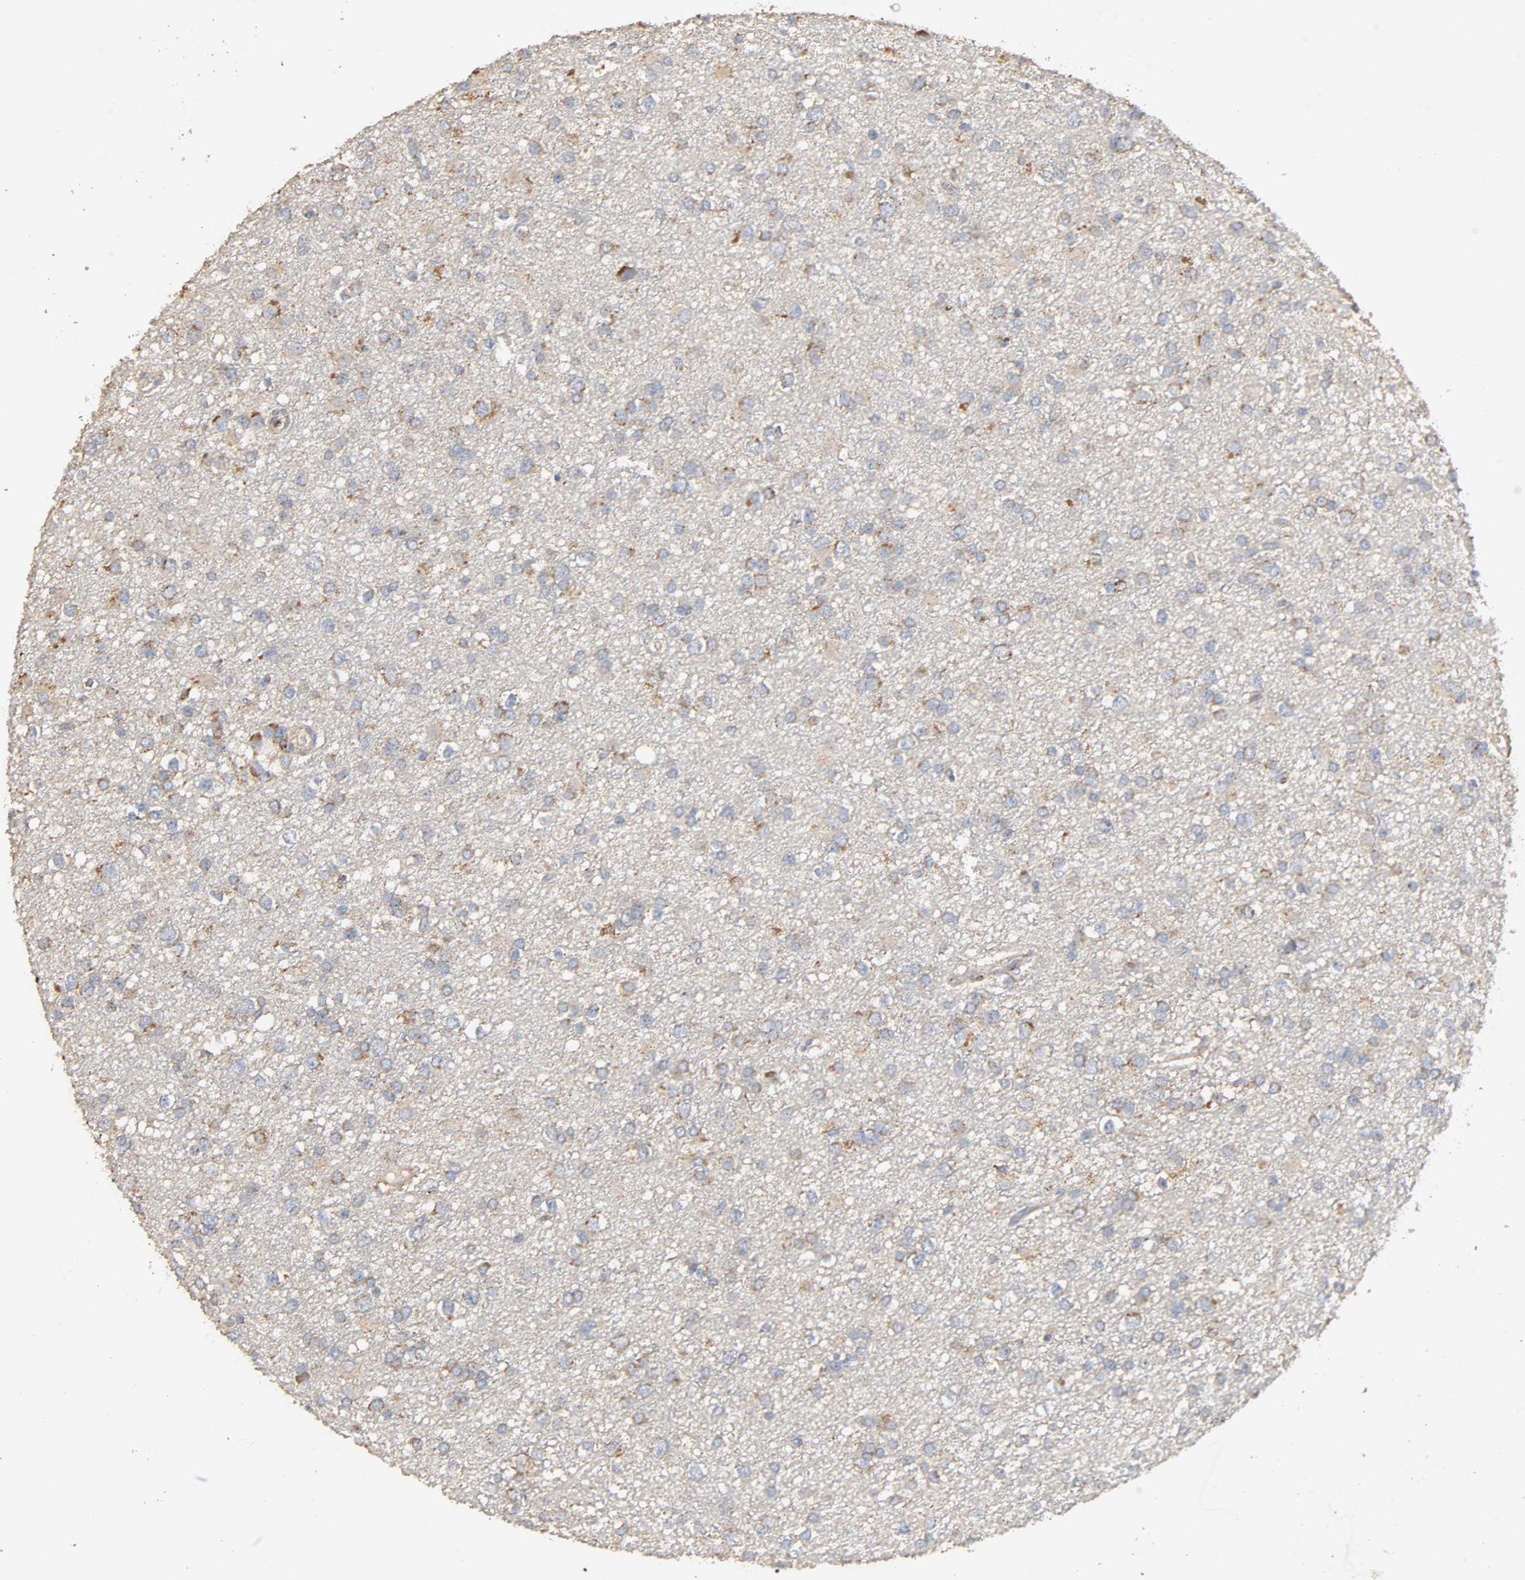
{"staining": {"intensity": "weak", "quantity": "<25%", "location": "cytoplasmic/membranous"}, "tissue": "glioma", "cell_type": "Tumor cells", "image_type": "cancer", "snomed": [{"axis": "morphology", "description": "Glioma, malignant, Low grade"}, {"axis": "topography", "description": "Brain"}], "caption": "DAB immunohistochemical staining of human glioma demonstrates no significant staining in tumor cells.", "gene": "NDUFS3", "patient": {"sex": "male", "age": 42}}